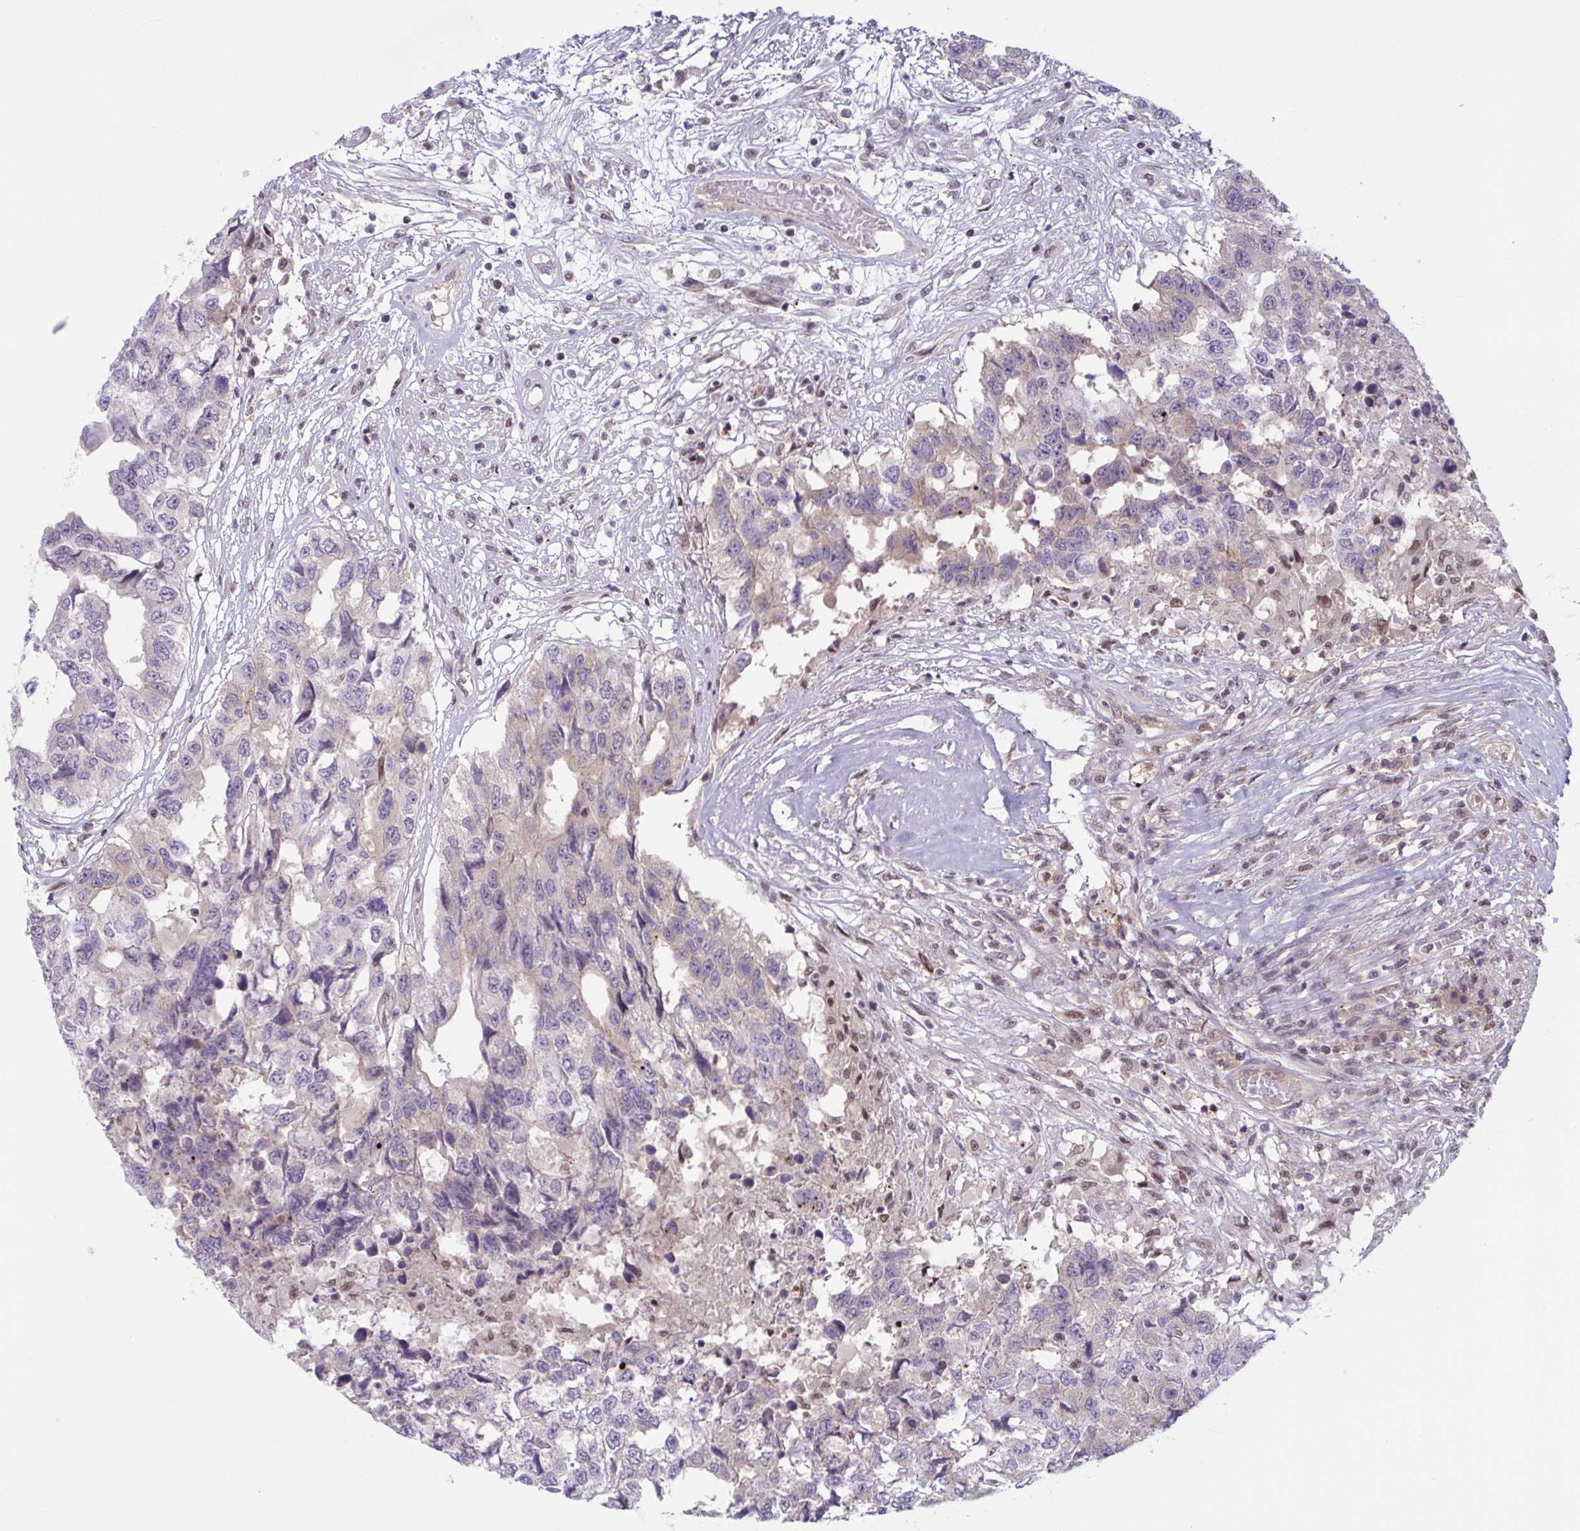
{"staining": {"intensity": "weak", "quantity": "25%-75%", "location": "cytoplasmic/membranous"}, "tissue": "testis cancer", "cell_type": "Tumor cells", "image_type": "cancer", "snomed": [{"axis": "morphology", "description": "Carcinoma, Embryonal, NOS"}, {"axis": "topography", "description": "Testis"}], "caption": "Human testis cancer stained for a protein (brown) exhibits weak cytoplasmic/membranous positive positivity in about 25%-75% of tumor cells.", "gene": "TTC7B", "patient": {"sex": "male", "age": 83}}